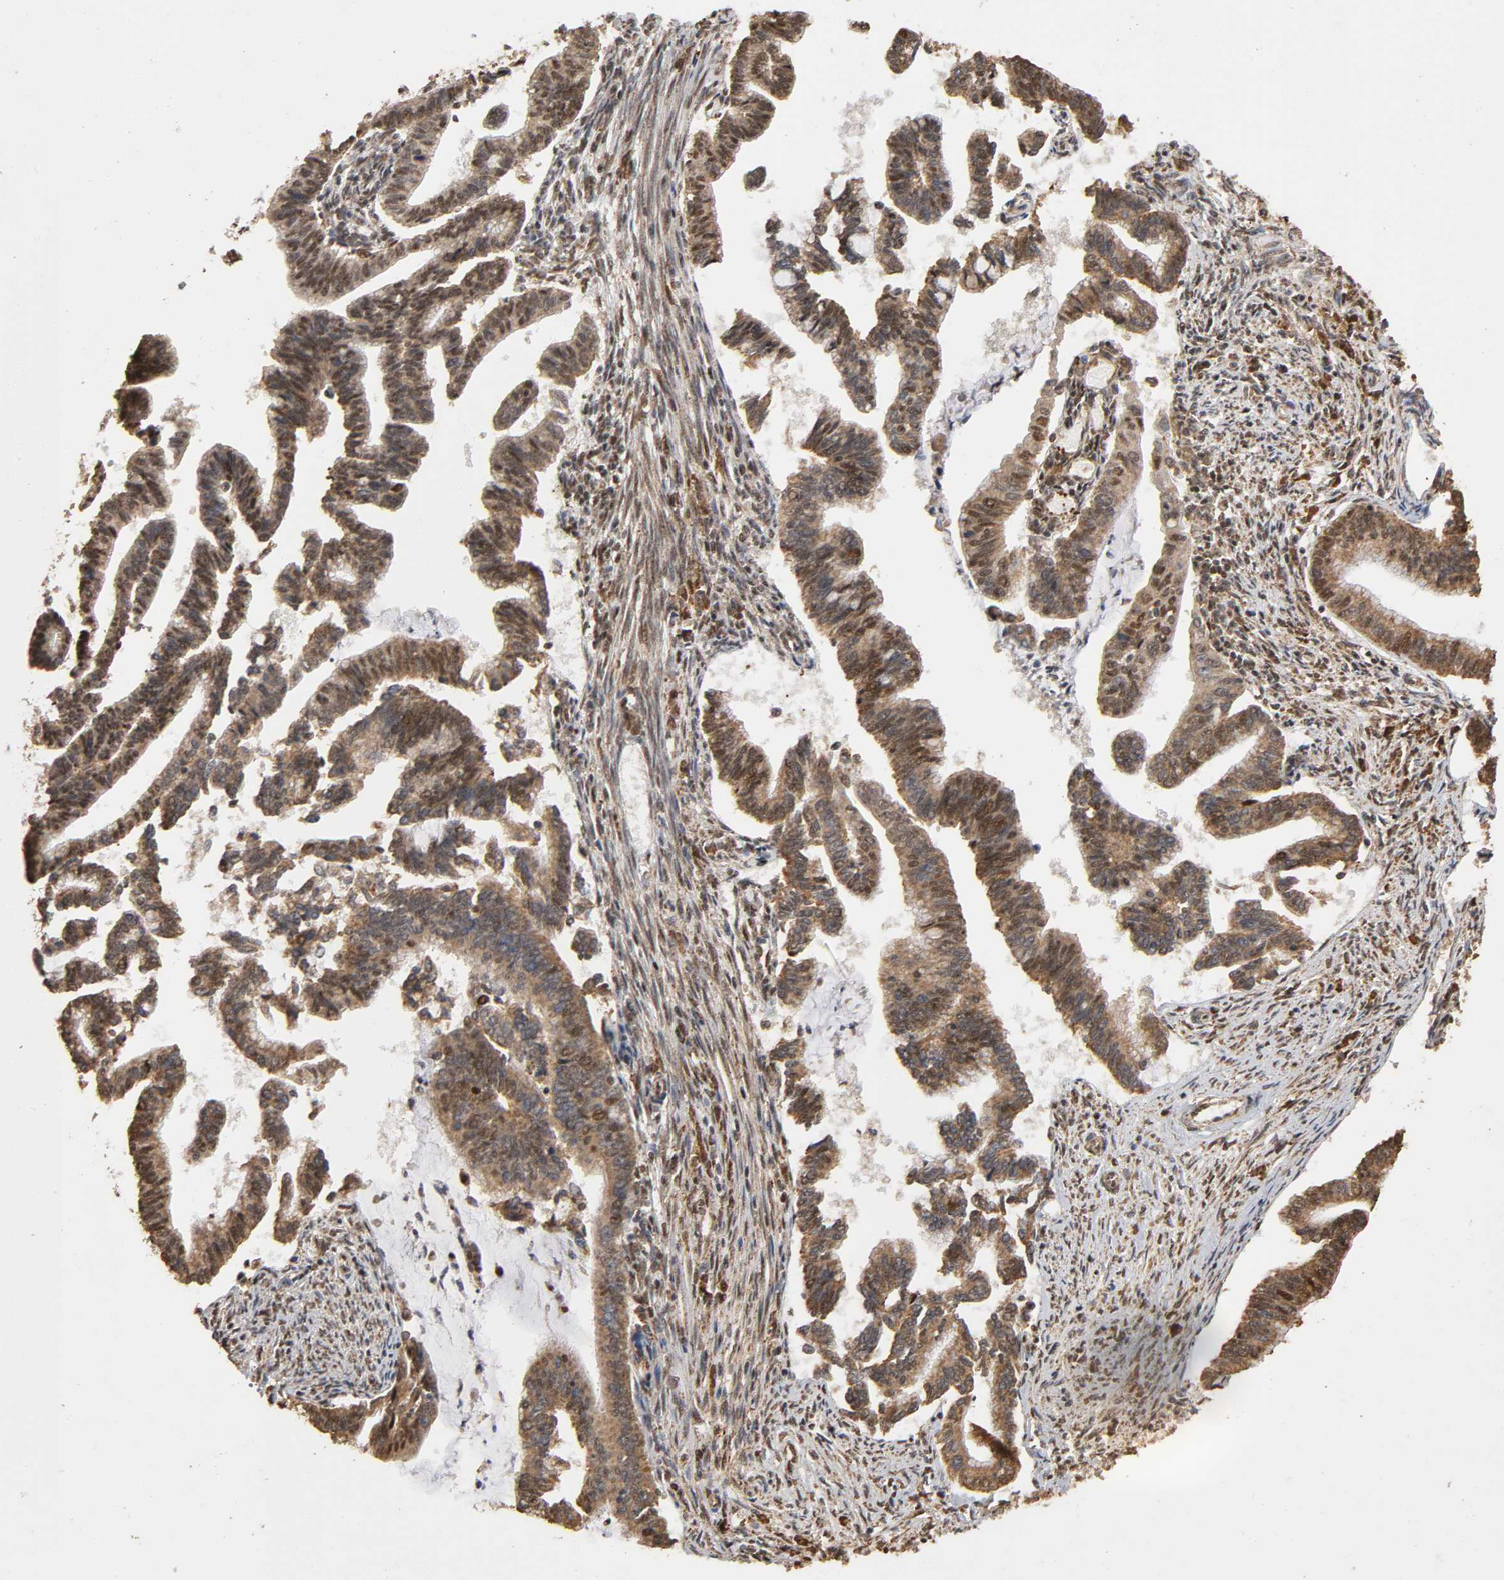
{"staining": {"intensity": "strong", "quantity": ">75%", "location": "cytoplasmic/membranous,nuclear"}, "tissue": "cervical cancer", "cell_type": "Tumor cells", "image_type": "cancer", "snomed": [{"axis": "morphology", "description": "Adenocarcinoma, NOS"}, {"axis": "topography", "description": "Cervix"}], "caption": "Immunohistochemistry micrograph of human cervical cancer stained for a protein (brown), which demonstrates high levels of strong cytoplasmic/membranous and nuclear staining in about >75% of tumor cells.", "gene": "RNF122", "patient": {"sex": "female", "age": 36}}